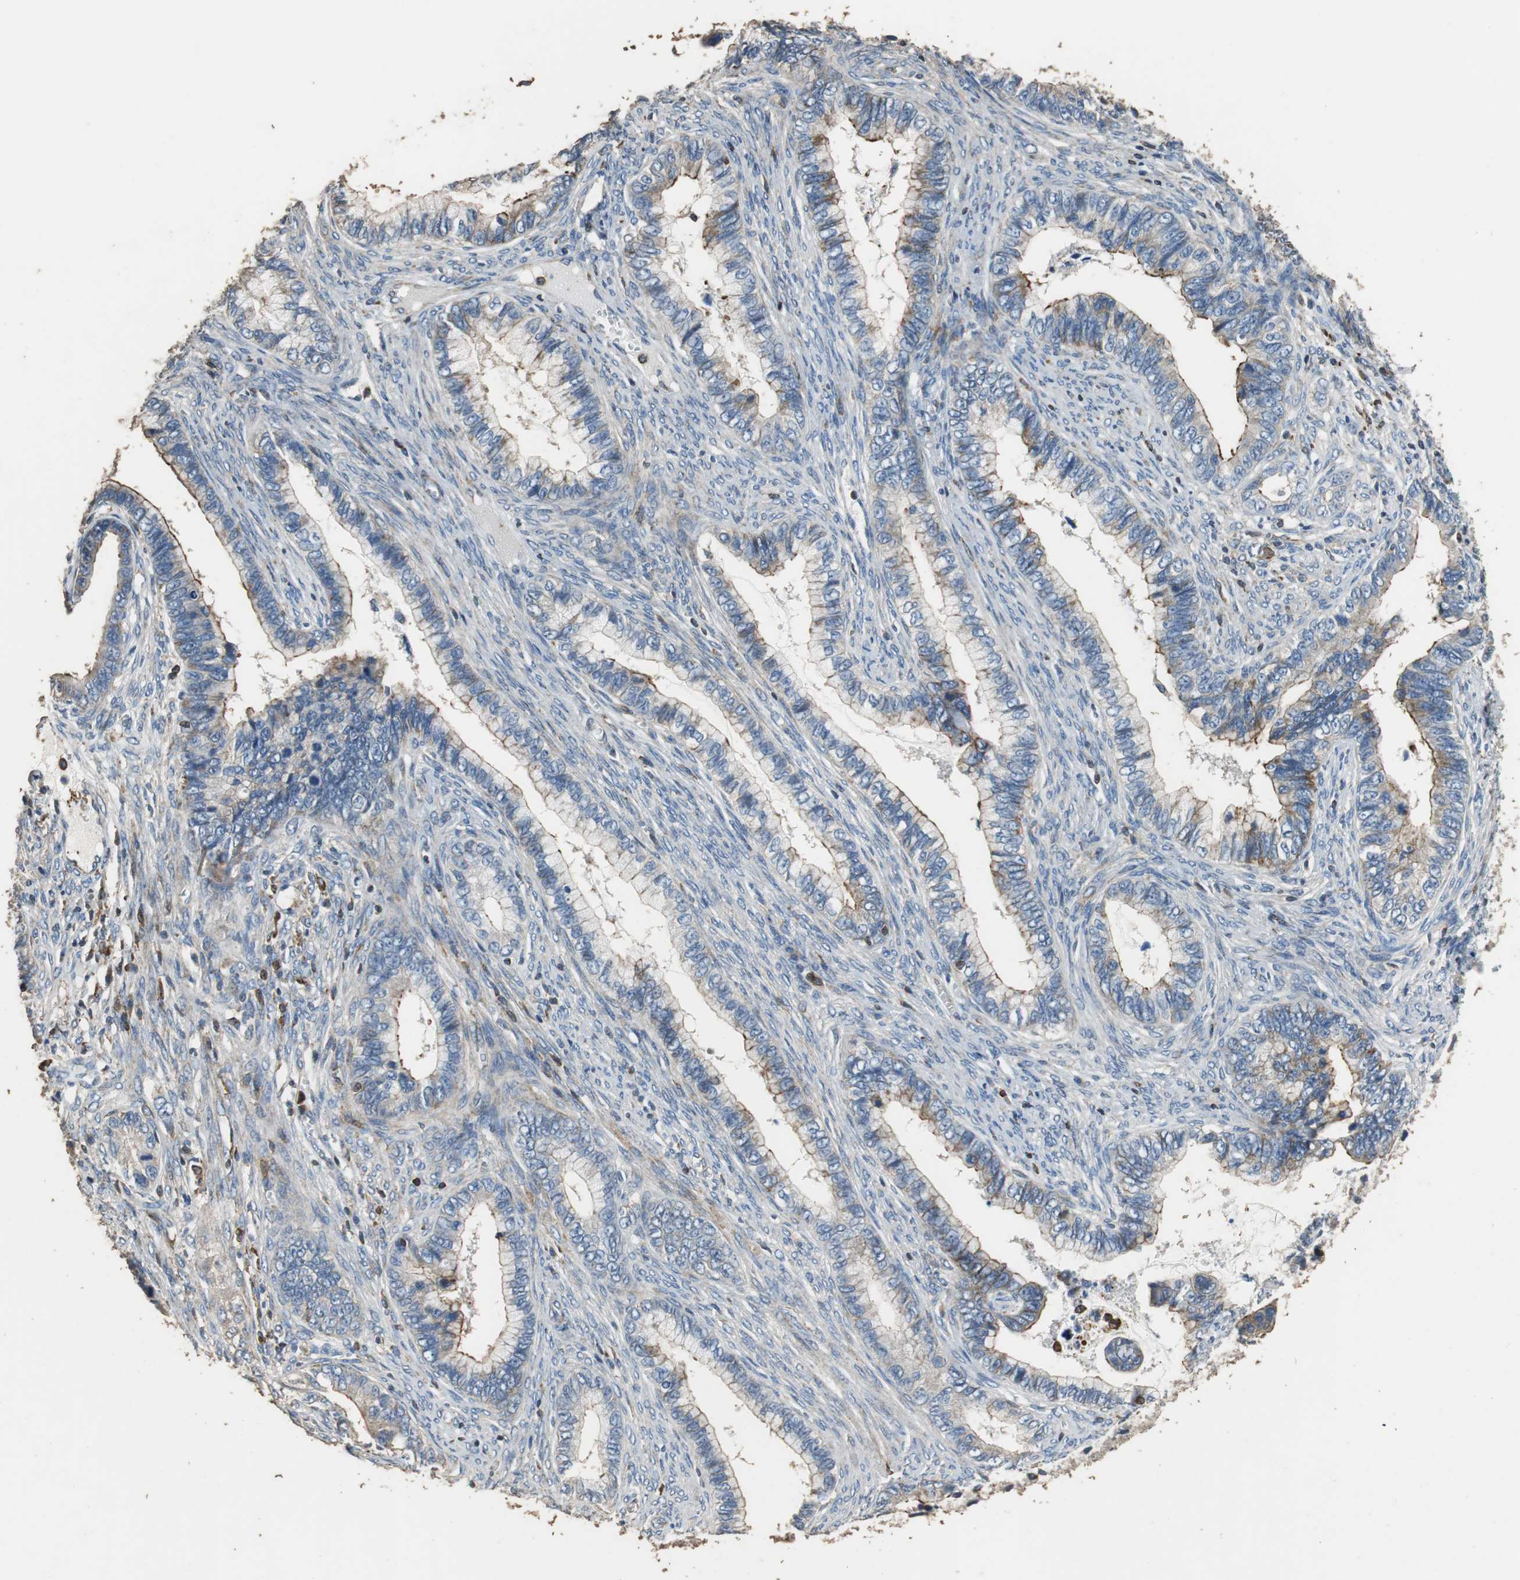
{"staining": {"intensity": "weak", "quantity": ">75%", "location": "cytoplasmic/membranous"}, "tissue": "cervical cancer", "cell_type": "Tumor cells", "image_type": "cancer", "snomed": [{"axis": "morphology", "description": "Adenocarcinoma, NOS"}, {"axis": "topography", "description": "Cervix"}], "caption": "An immunohistochemistry (IHC) image of neoplastic tissue is shown. Protein staining in brown shows weak cytoplasmic/membranous positivity in cervical cancer (adenocarcinoma) within tumor cells. The protein is stained brown, and the nuclei are stained in blue (DAB (3,3'-diaminobenzidine) IHC with brightfield microscopy, high magnification).", "gene": "PRKRA", "patient": {"sex": "female", "age": 44}}